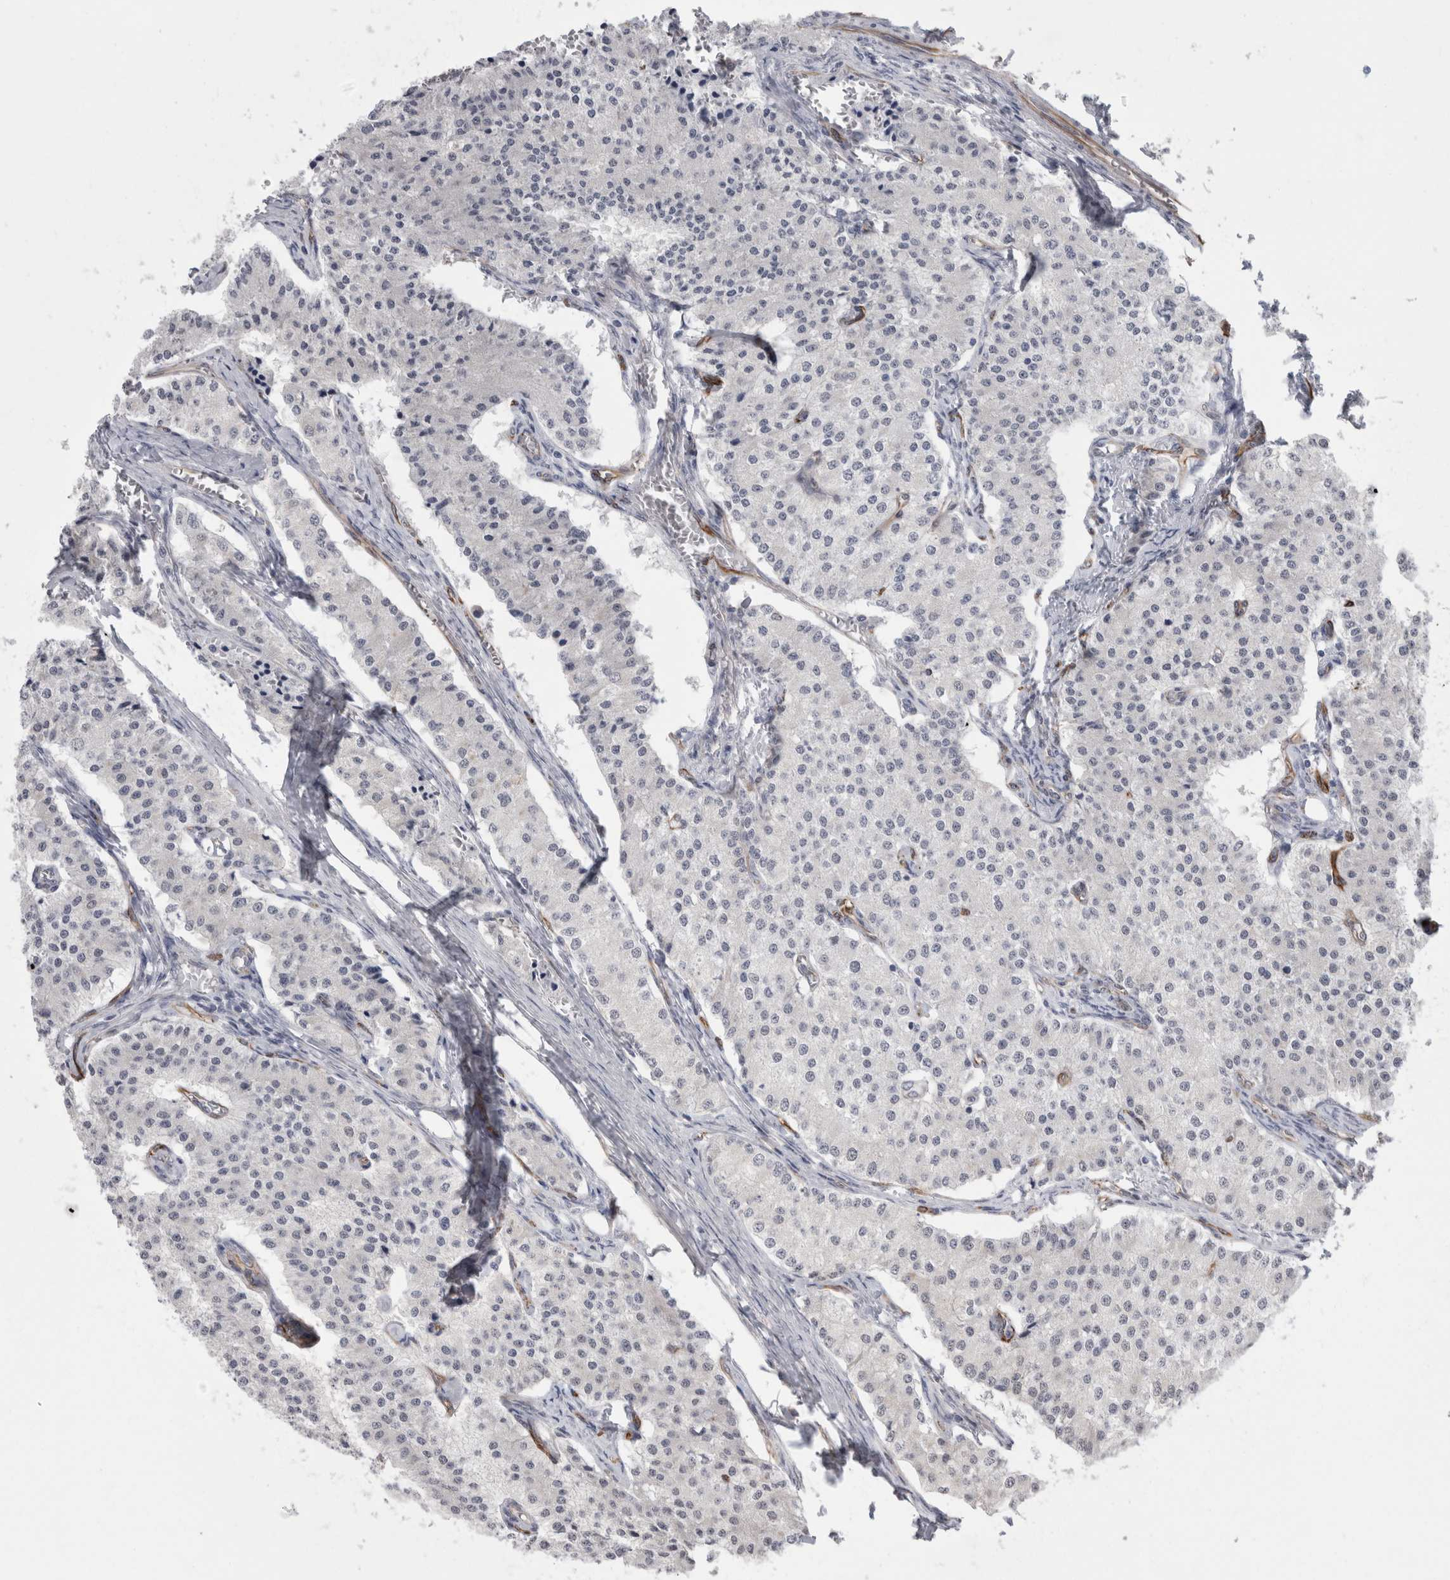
{"staining": {"intensity": "negative", "quantity": "none", "location": "none"}, "tissue": "carcinoid", "cell_type": "Tumor cells", "image_type": "cancer", "snomed": [{"axis": "morphology", "description": "Carcinoid, malignant, NOS"}, {"axis": "topography", "description": "Colon"}], "caption": "Micrograph shows no significant protein expression in tumor cells of carcinoid.", "gene": "FAM83H", "patient": {"sex": "female", "age": 52}}